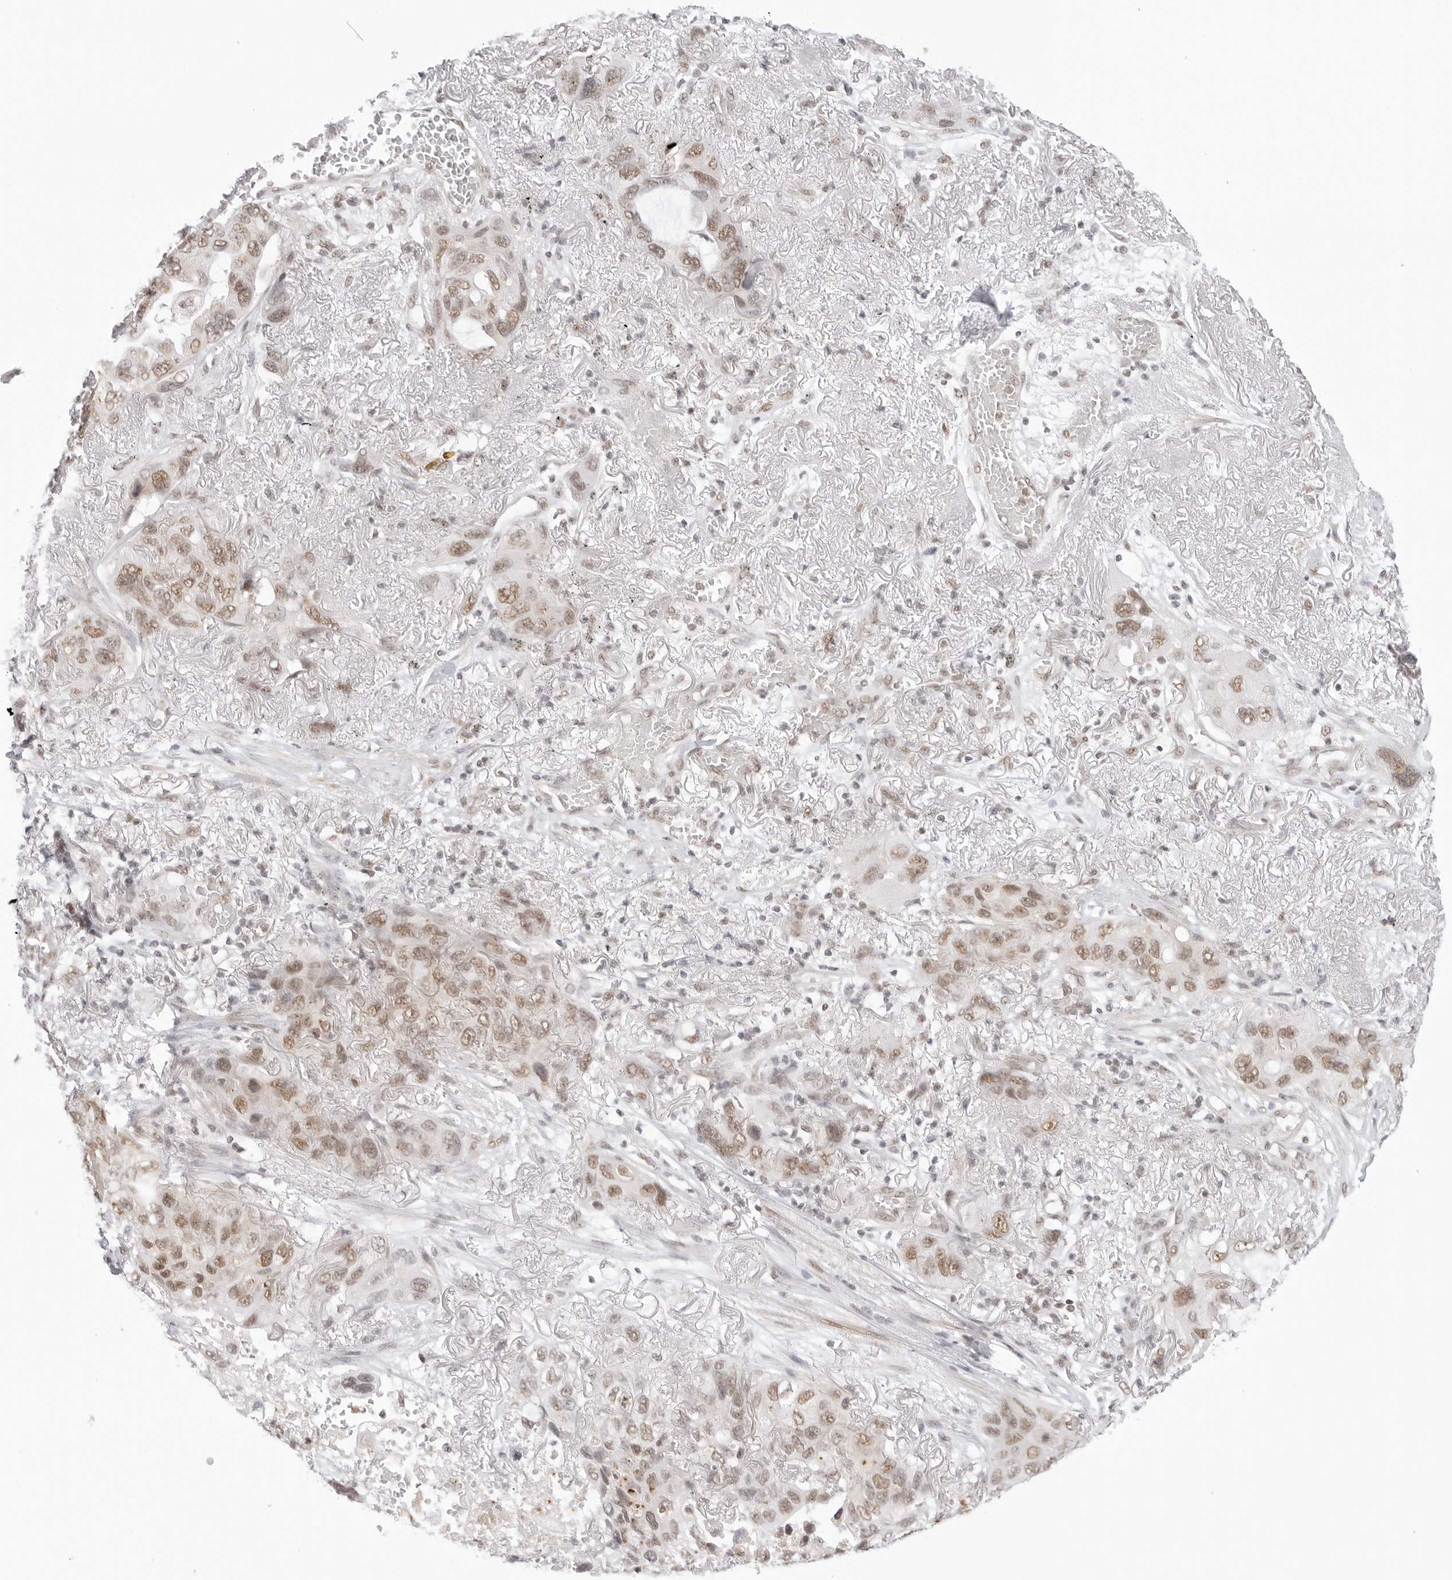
{"staining": {"intensity": "moderate", "quantity": ">75%", "location": "nuclear"}, "tissue": "lung cancer", "cell_type": "Tumor cells", "image_type": "cancer", "snomed": [{"axis": "morphology", "description": "Squamous cell carcinoma, NOS"}, {"axis": "topography", "description": "Lung"}], "caption": "Lung cancer (squamous cell carcinoma) stained for a protein (brown) displays moderate nuclear positive staining in about >75% of tumor cells.", "gene": "TCIM", "patient": {"sex": "female", "age": 73}}